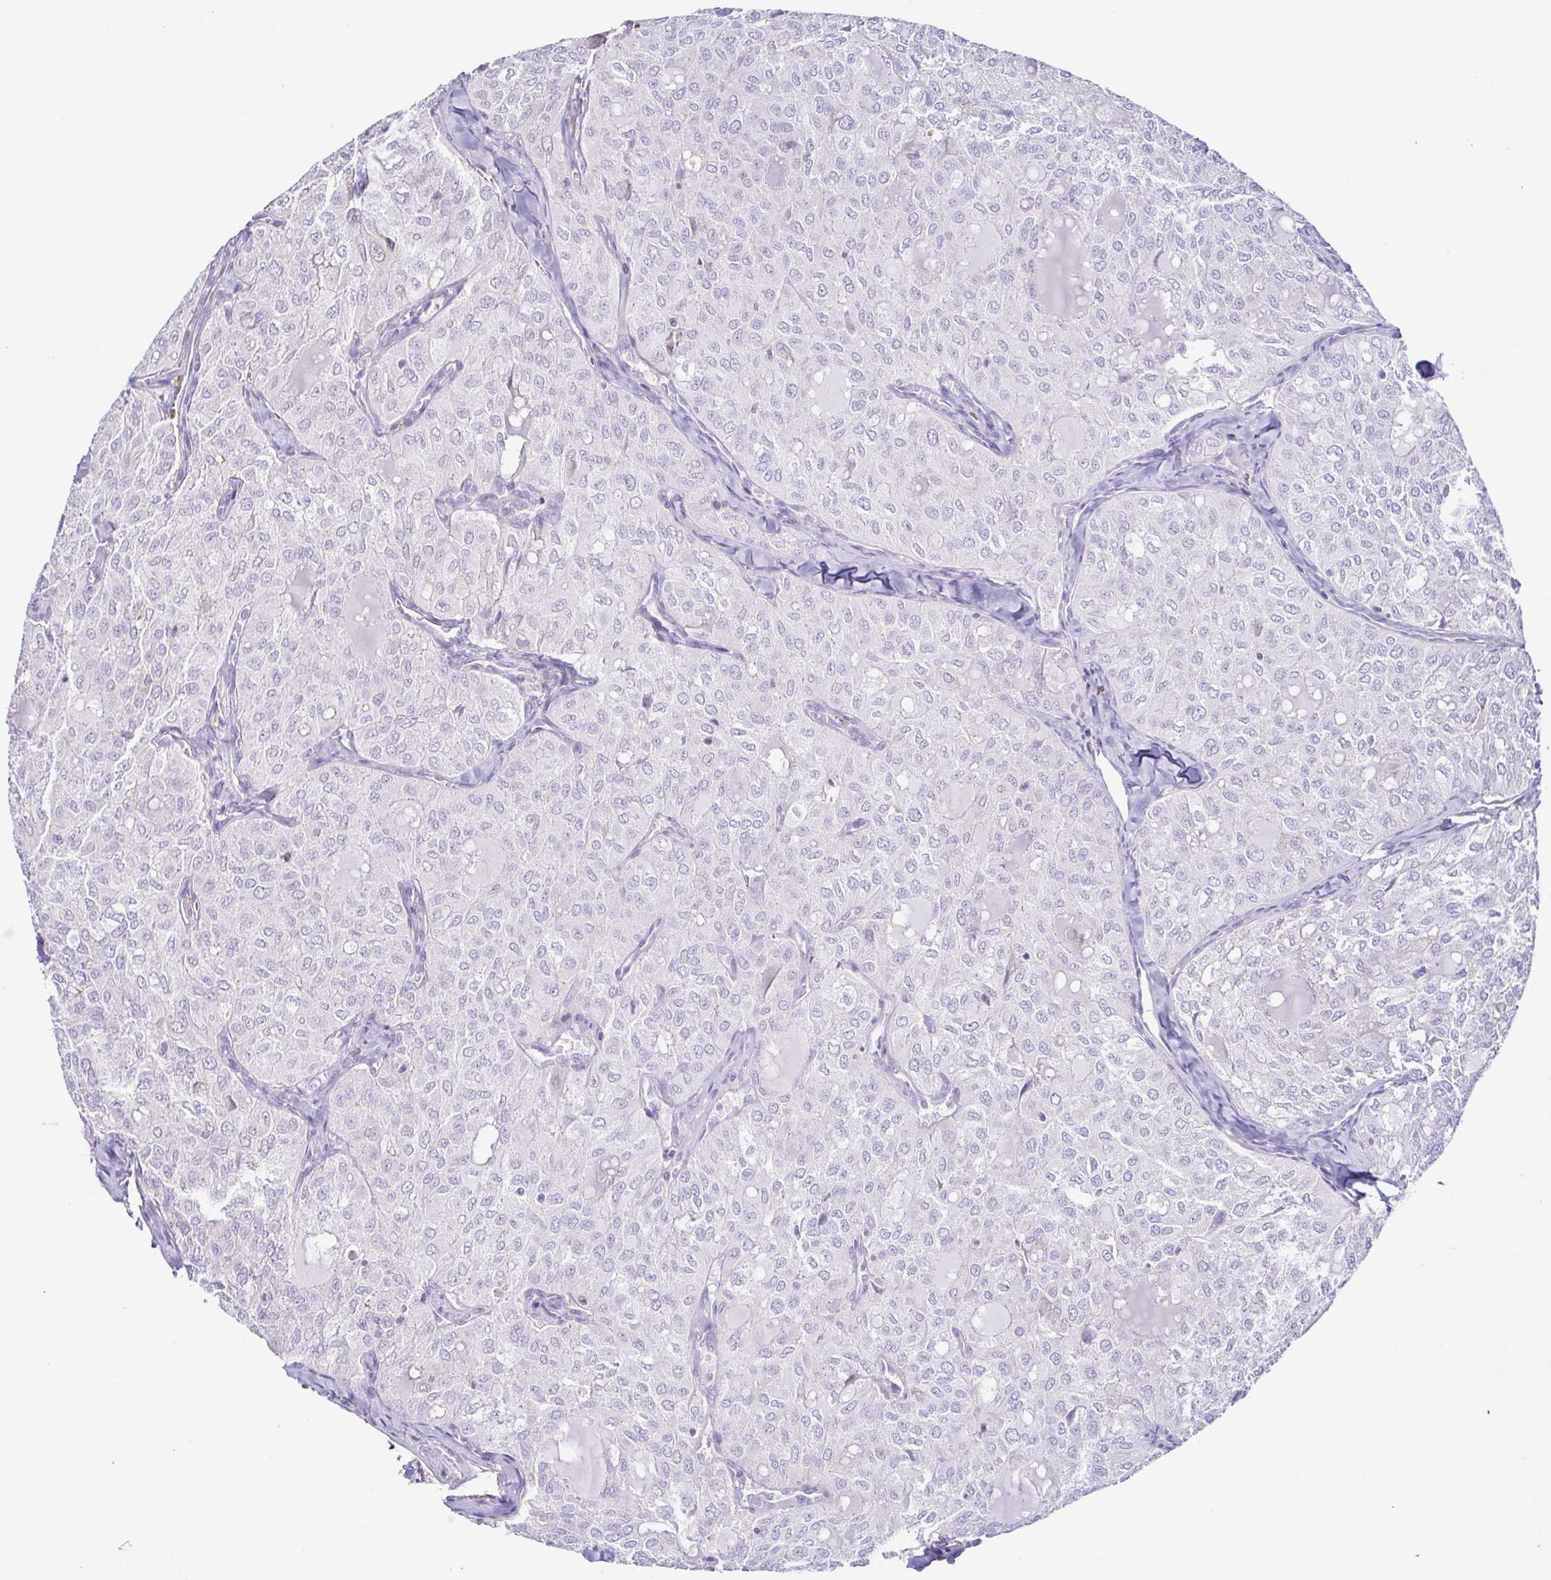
{"staining": {"intensity": "negative", "quantity": "none", "location": "none"}, "tissue": "thyroid cancer", "cell_type": "Tumor cells", "image_type": "cancer", "snomed": [{"axis": "morphology", "description": "Follicular adenoma carcinoma, NOS"}, {"axis": "topography", "description": "Thyroid gland"}], "caption": "Image shows no significant protein expression in tumor cells of thyroid cancer (follicular adenoma carcinoma).", "gene": "ANXA10", "patient": {"sex": "male", "age": 75}}